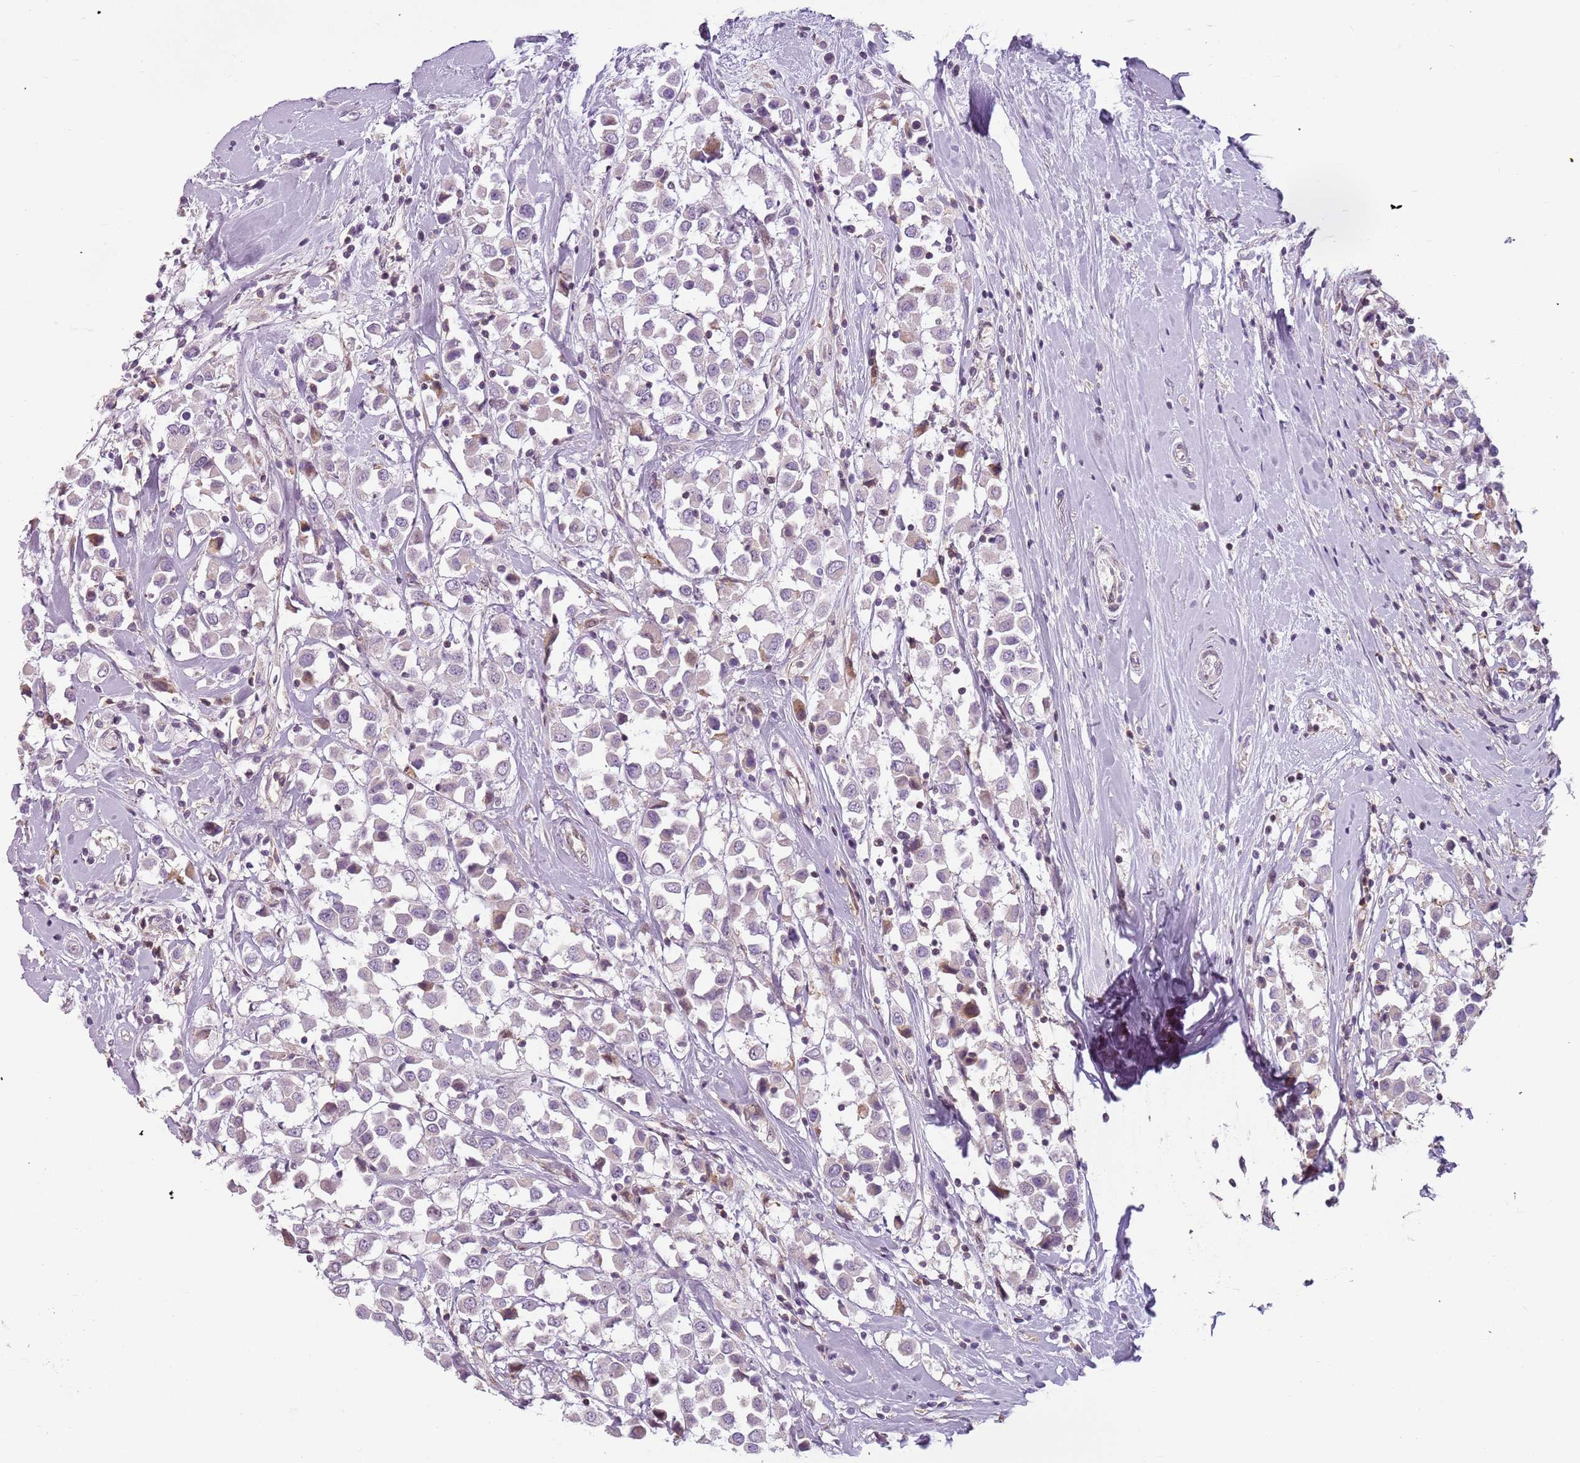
{"staining": {"intensity": "negative", "quantity": "none", "location": "none"}, "tissue": "breast cancer", "cell_type": "Tumor cells", "image_type": "cancer", "snomed": [{"axis": "morphology", "description": "Duct carcinoma"}, {"axis": "topography", "description": "Breast"}], "caption": "An image of breast cancer (intraductal carcinoma) stained for a protein demonstrates no brown staining in tumor cells. (Immunohistochemistry (ihc), brightfield microscopy, high magnification).", "gene": "DEFB116", "patient": {"sex": "female", "age": 61}}